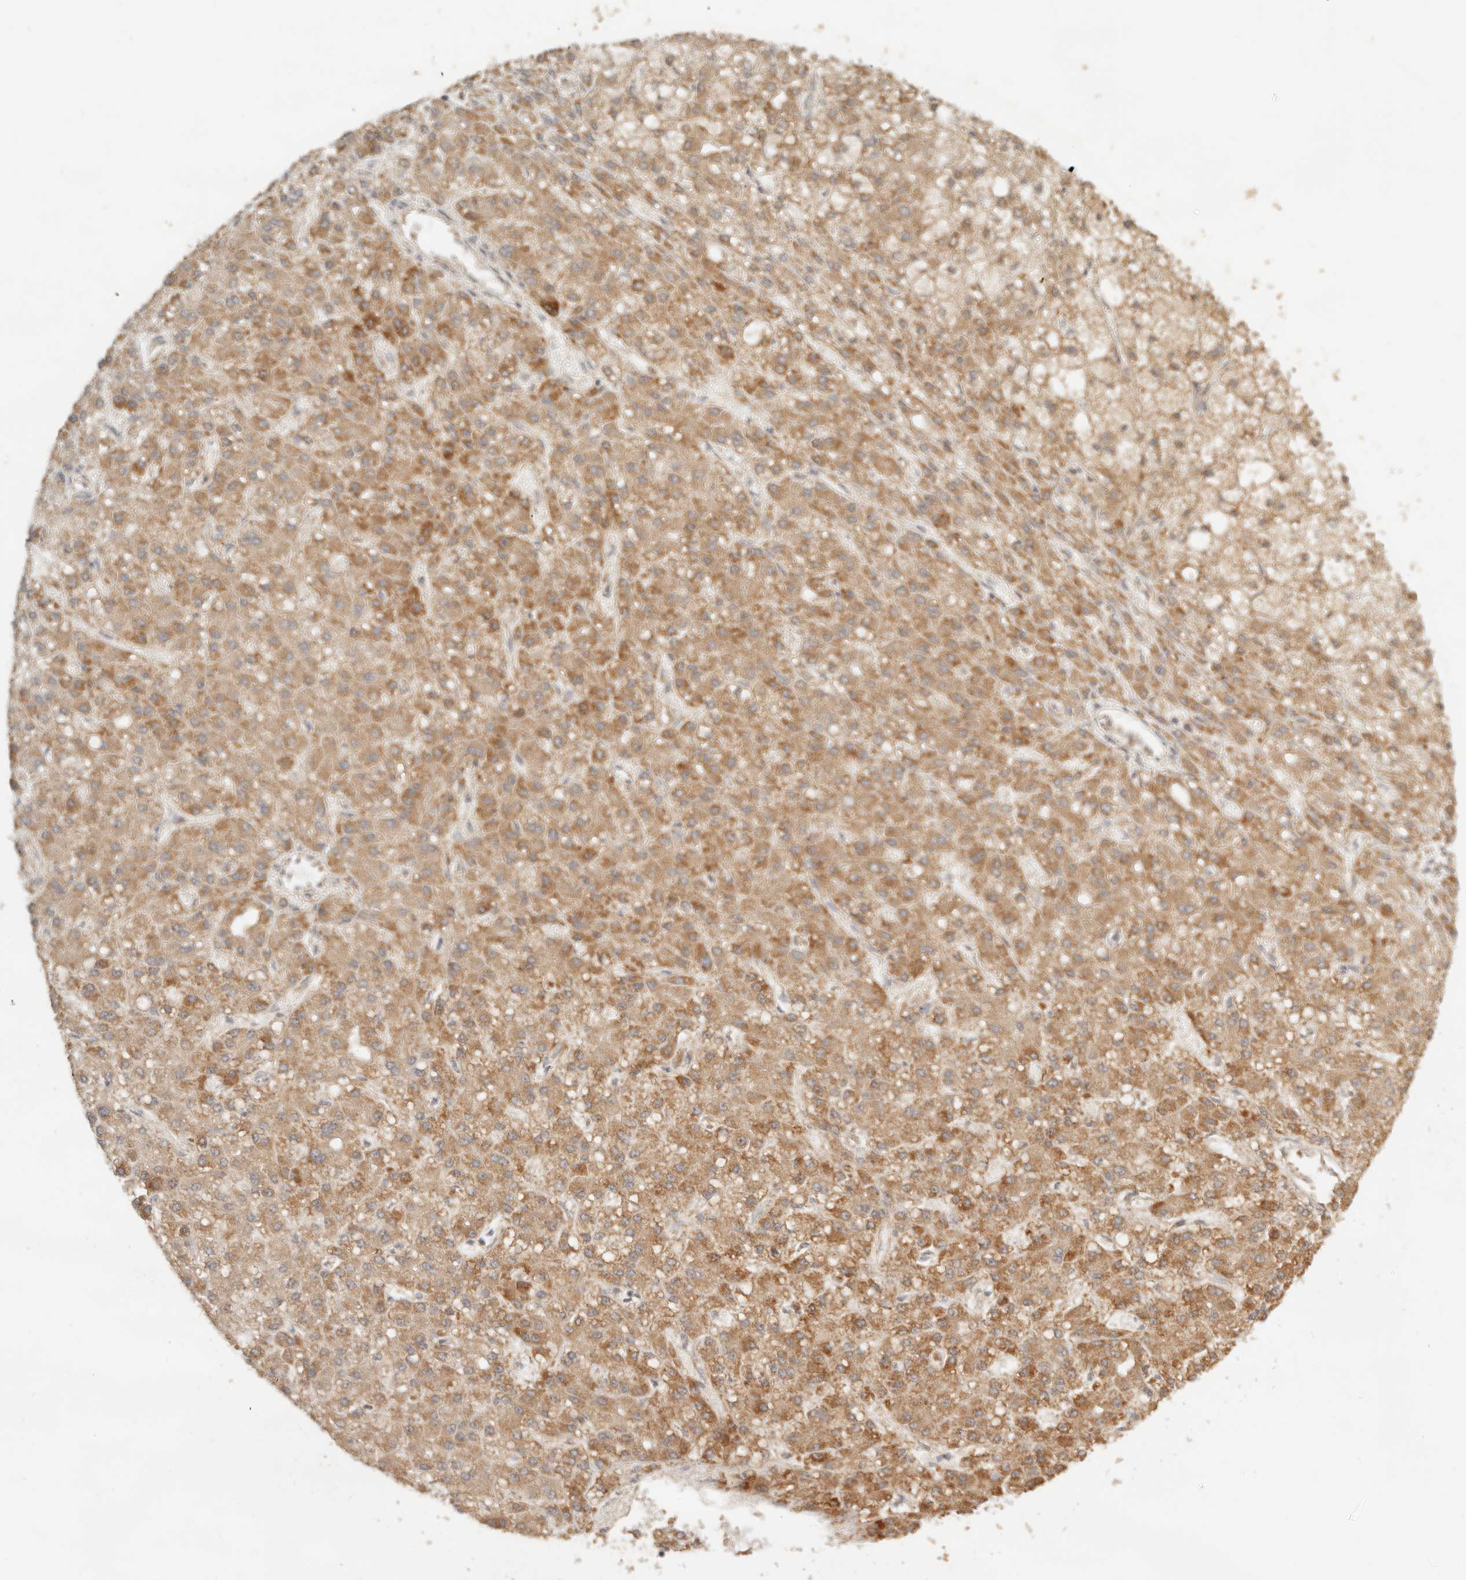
{"staining": {"intensity": "moderate", "quantity": ">75%", "location": "cytoplasmic/membranous"}, "tissue": "liver cancer", "cell_type": "Tumor cells", "image_type": "cancer", "snomed": [{"axis": "morphology", "description": "Carcinoma, Hepatocellular, NOS"}, {"axis": "topography", "description": "Liver"}], "caption": "Immunohistochemical staining of human liver hepatocellular carcinoma displays medium levels of moderate cytoplasmic/membranous positivity in about >75% of tumor cells.", "gene": "BAALC", "patient": {"sex": "male", "age": 67}}